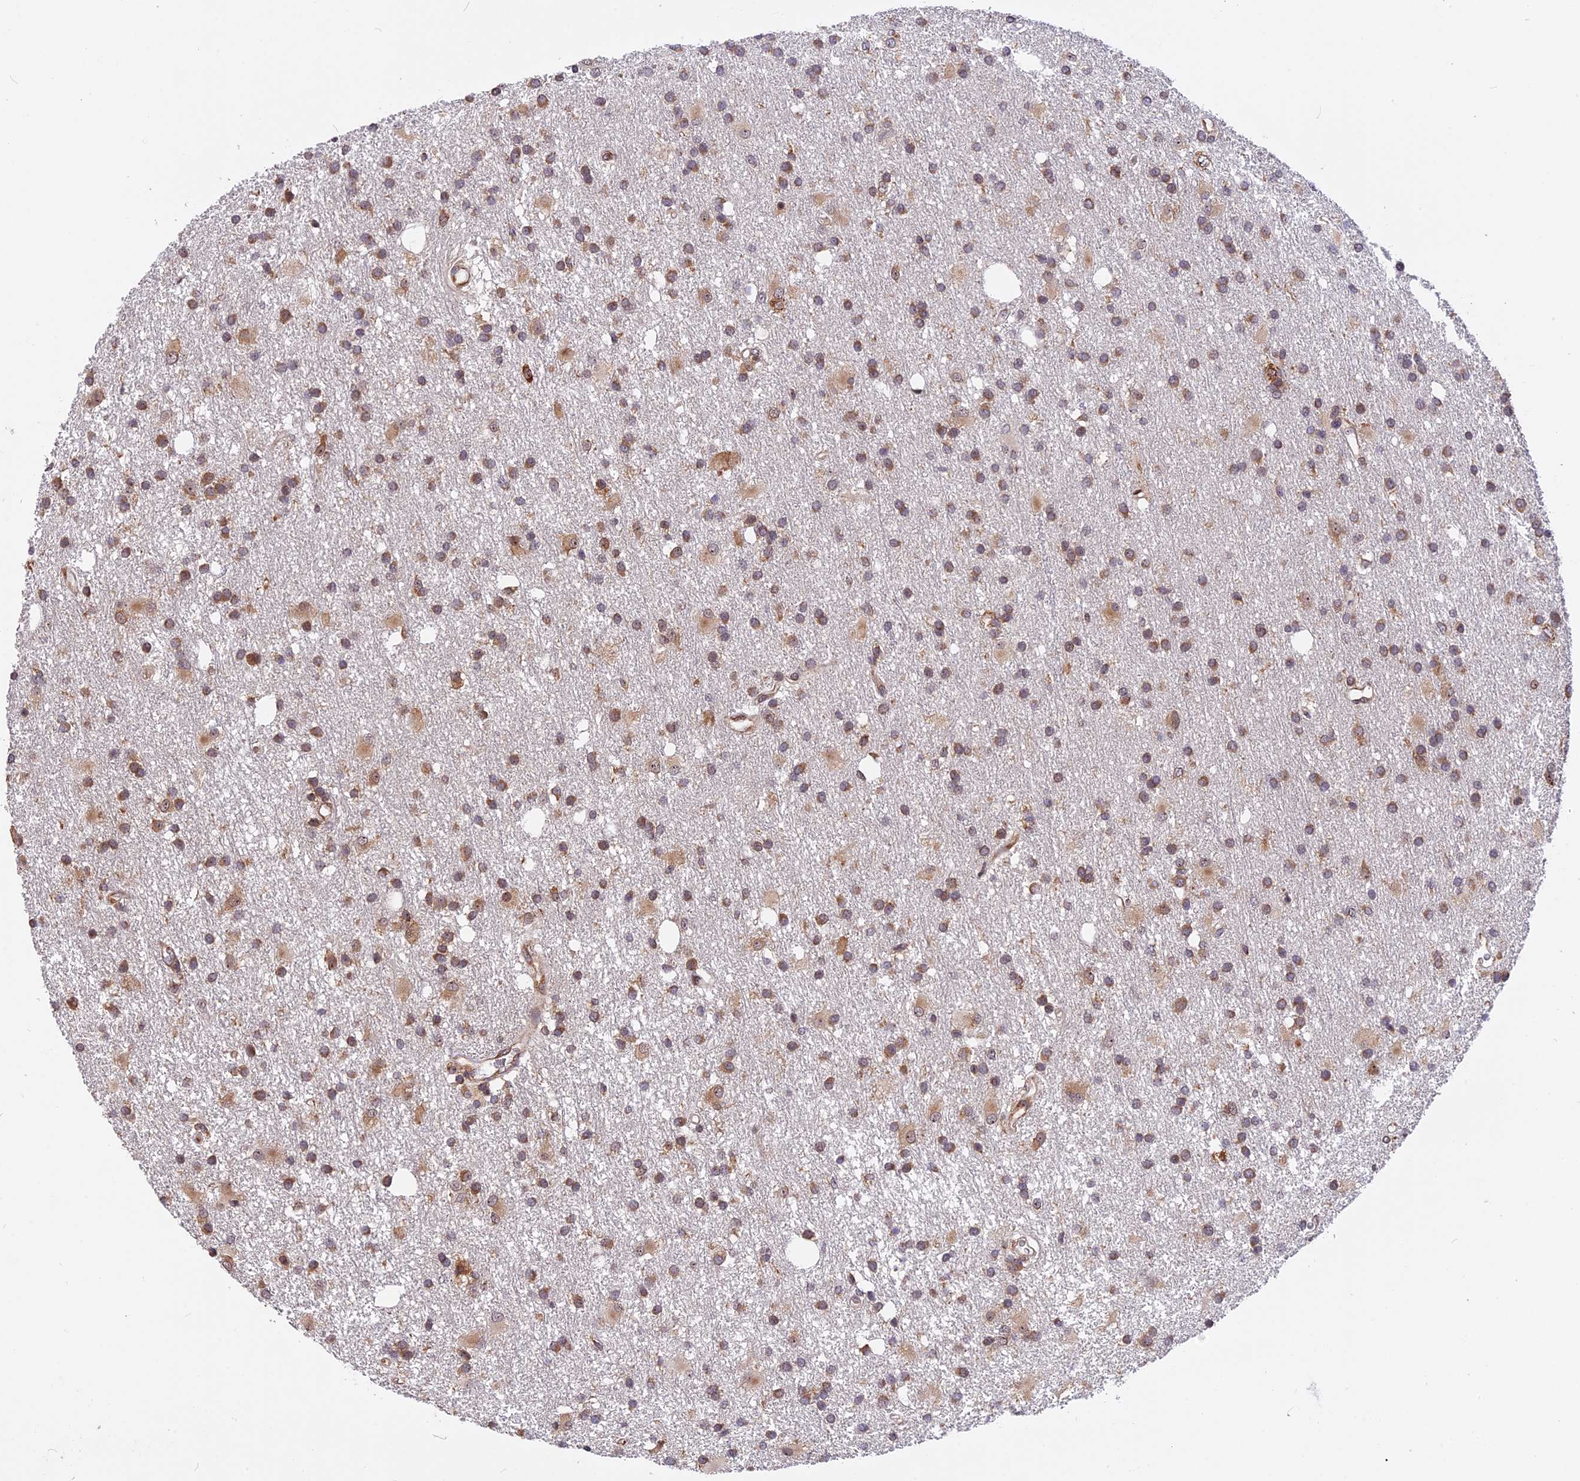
{"staining": {"intensity": "moderate", "quantity": ">75%", "location": "cytoplasmic/membranous"}, "tissue": "glioma", "cell_type": "Tumor cells", "image_type": "cancer", "snomed": [{"axis": "morphology", "description": "Glioma, malignant, High grade"}, {"axis": "topography", "description": "Brain"}], "caption": "Glioma tissue reveals moderate cytoplasmic/membranous positivity in about >75% of tumor cells", "gene": "GNPTAB", "patient": {"sex": "male", "age": 77}}